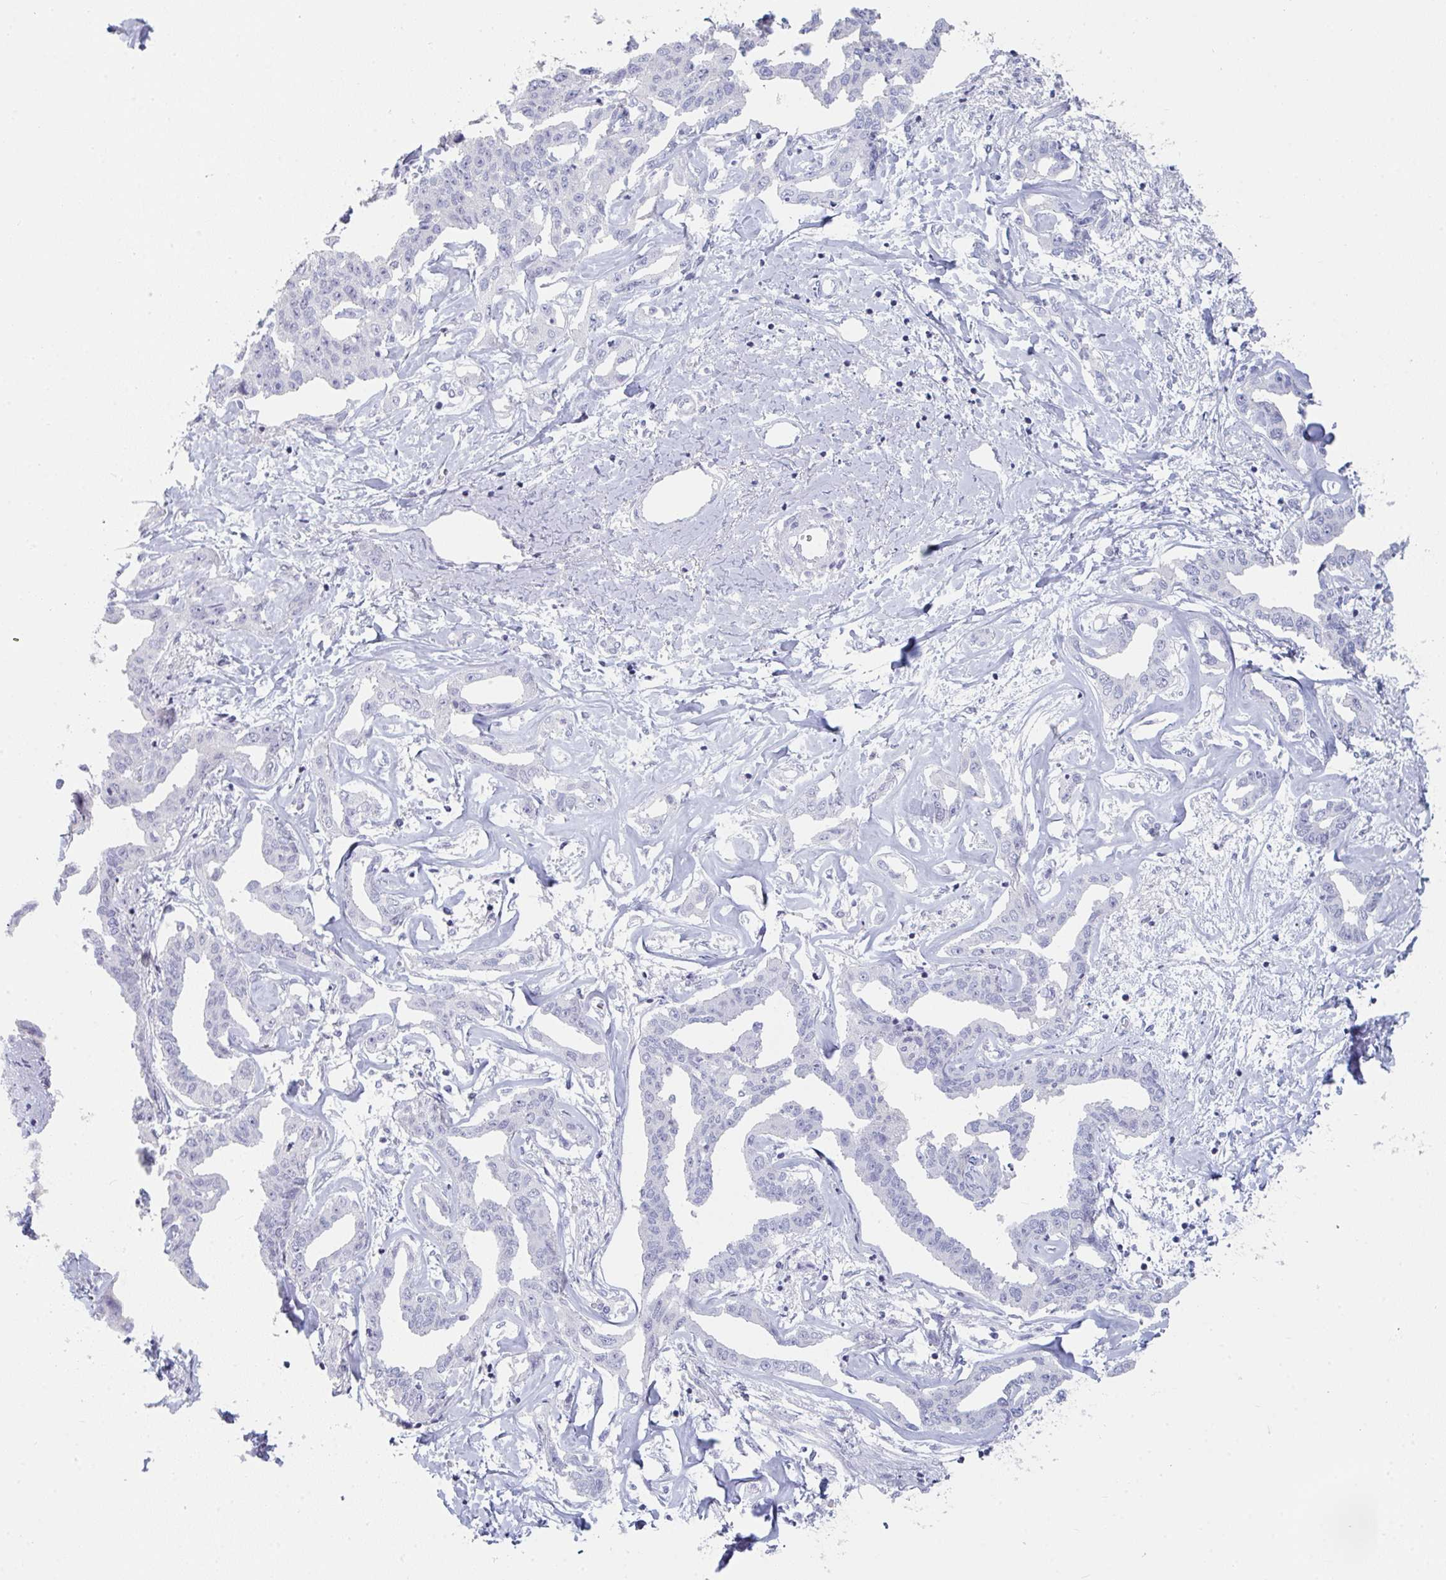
{"staining": {"intensity": "negative", "quantity": "none", "location": "none"}, "tissue": "liver cancer", "cell_type": "Tumor cells", "image_type": "cancer", "snomed": [{"axis": "morphology", "description": "Cholangiocarcinoma"}, {"axis": "topography", "description": "Liver"}], "caption": "DAB immunohistochemical staining of liver cholangiocarcinoma exhibits no significant positivity in tumor cells. (DAB (3,3'-diaminobenzidine) IHC, high magnification).", "gene": "RUBCN", "patient": {"sex": "male", "age": 59}}